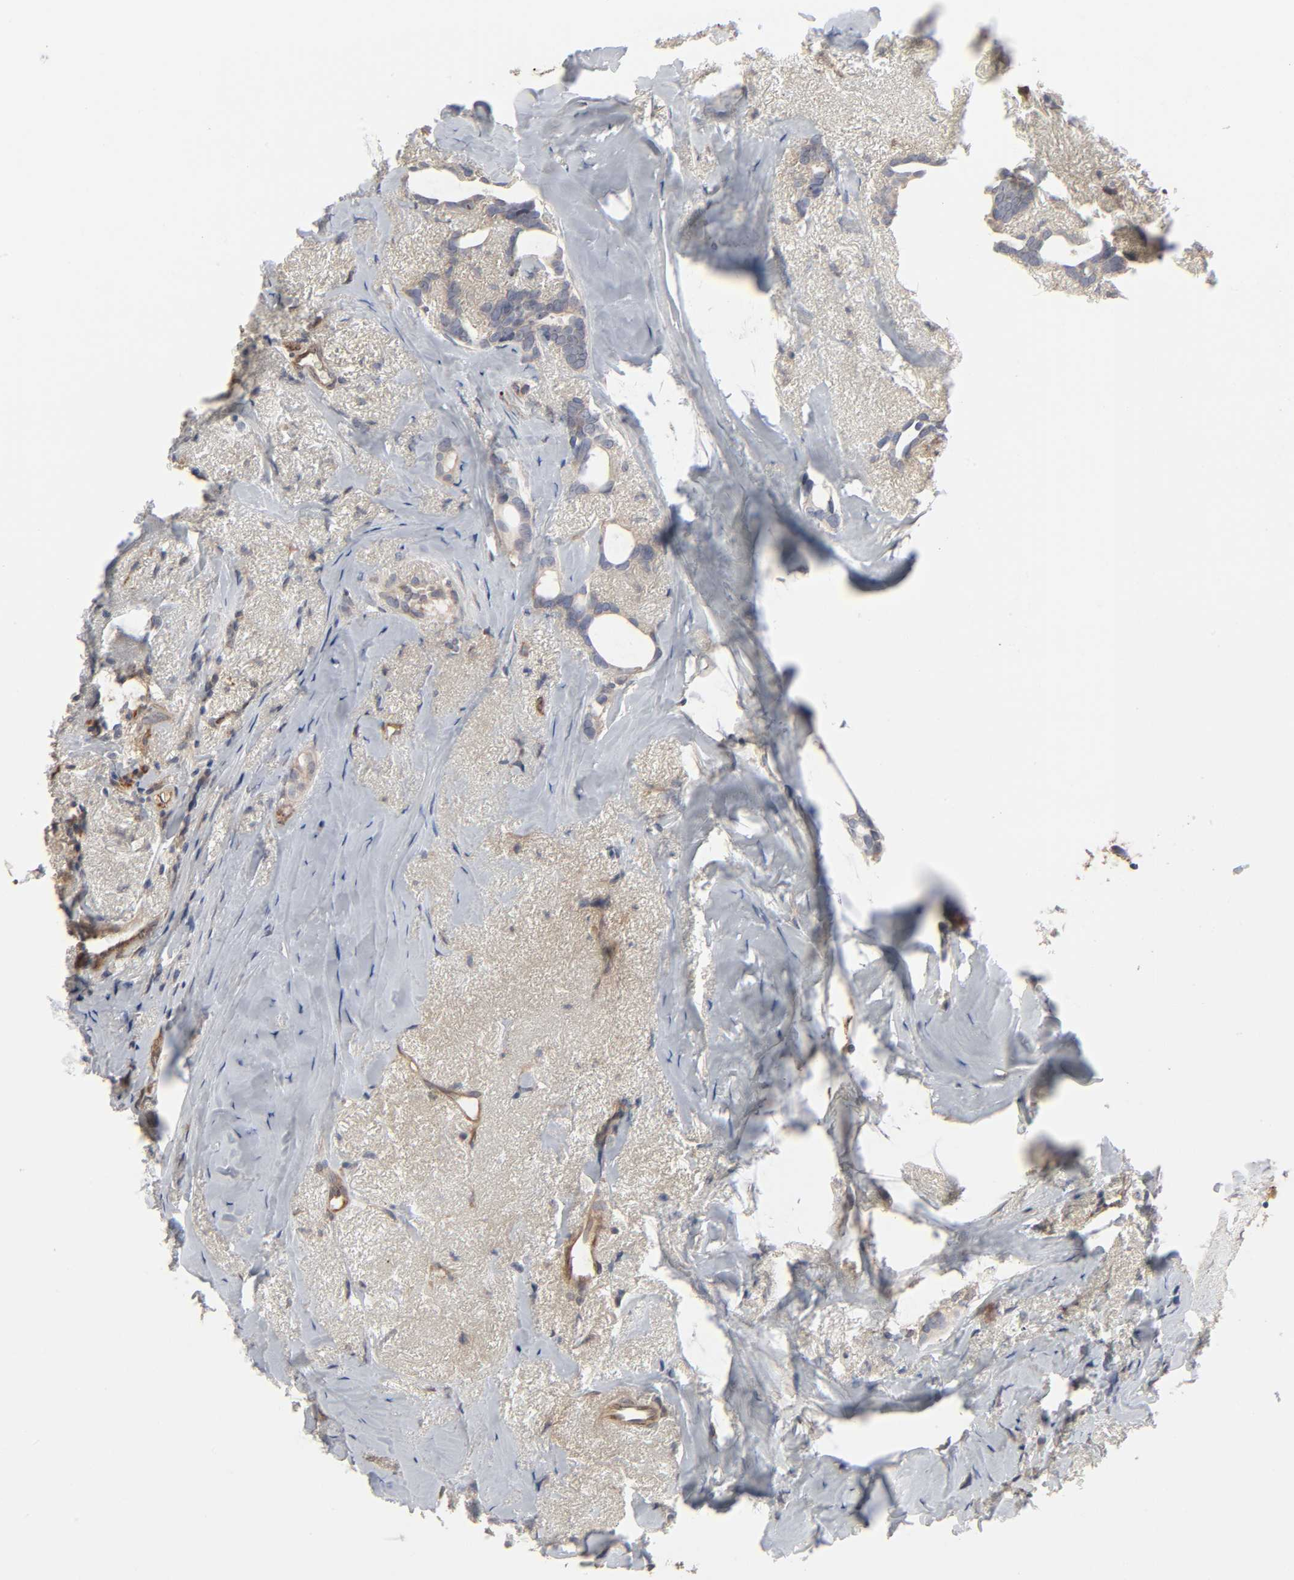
{"staining": {"intensity": "weak", "quantity": ">75%", "location": "cytoplasmic/membranous"}, "tissue": "breast cancer", "cell_type": "Tumor cells", "image_type": "cancer", "snomed": [{"axis": "morphology", "description": "Duct carcinoma"}, {"axis": "topography", "description": "Breast"}], "caption": "This histopathology image demonstrates infiltrating ductal carcinoma (breast) stained with immunohistochemistry to label a protein in brown. The cytoplasmic/membranous of tumor cells show weak positivity for the protein. Nuclei are counter-stained blue.", "gene": "NDRG2", "patient": {"sex": "female", "age": 54}}